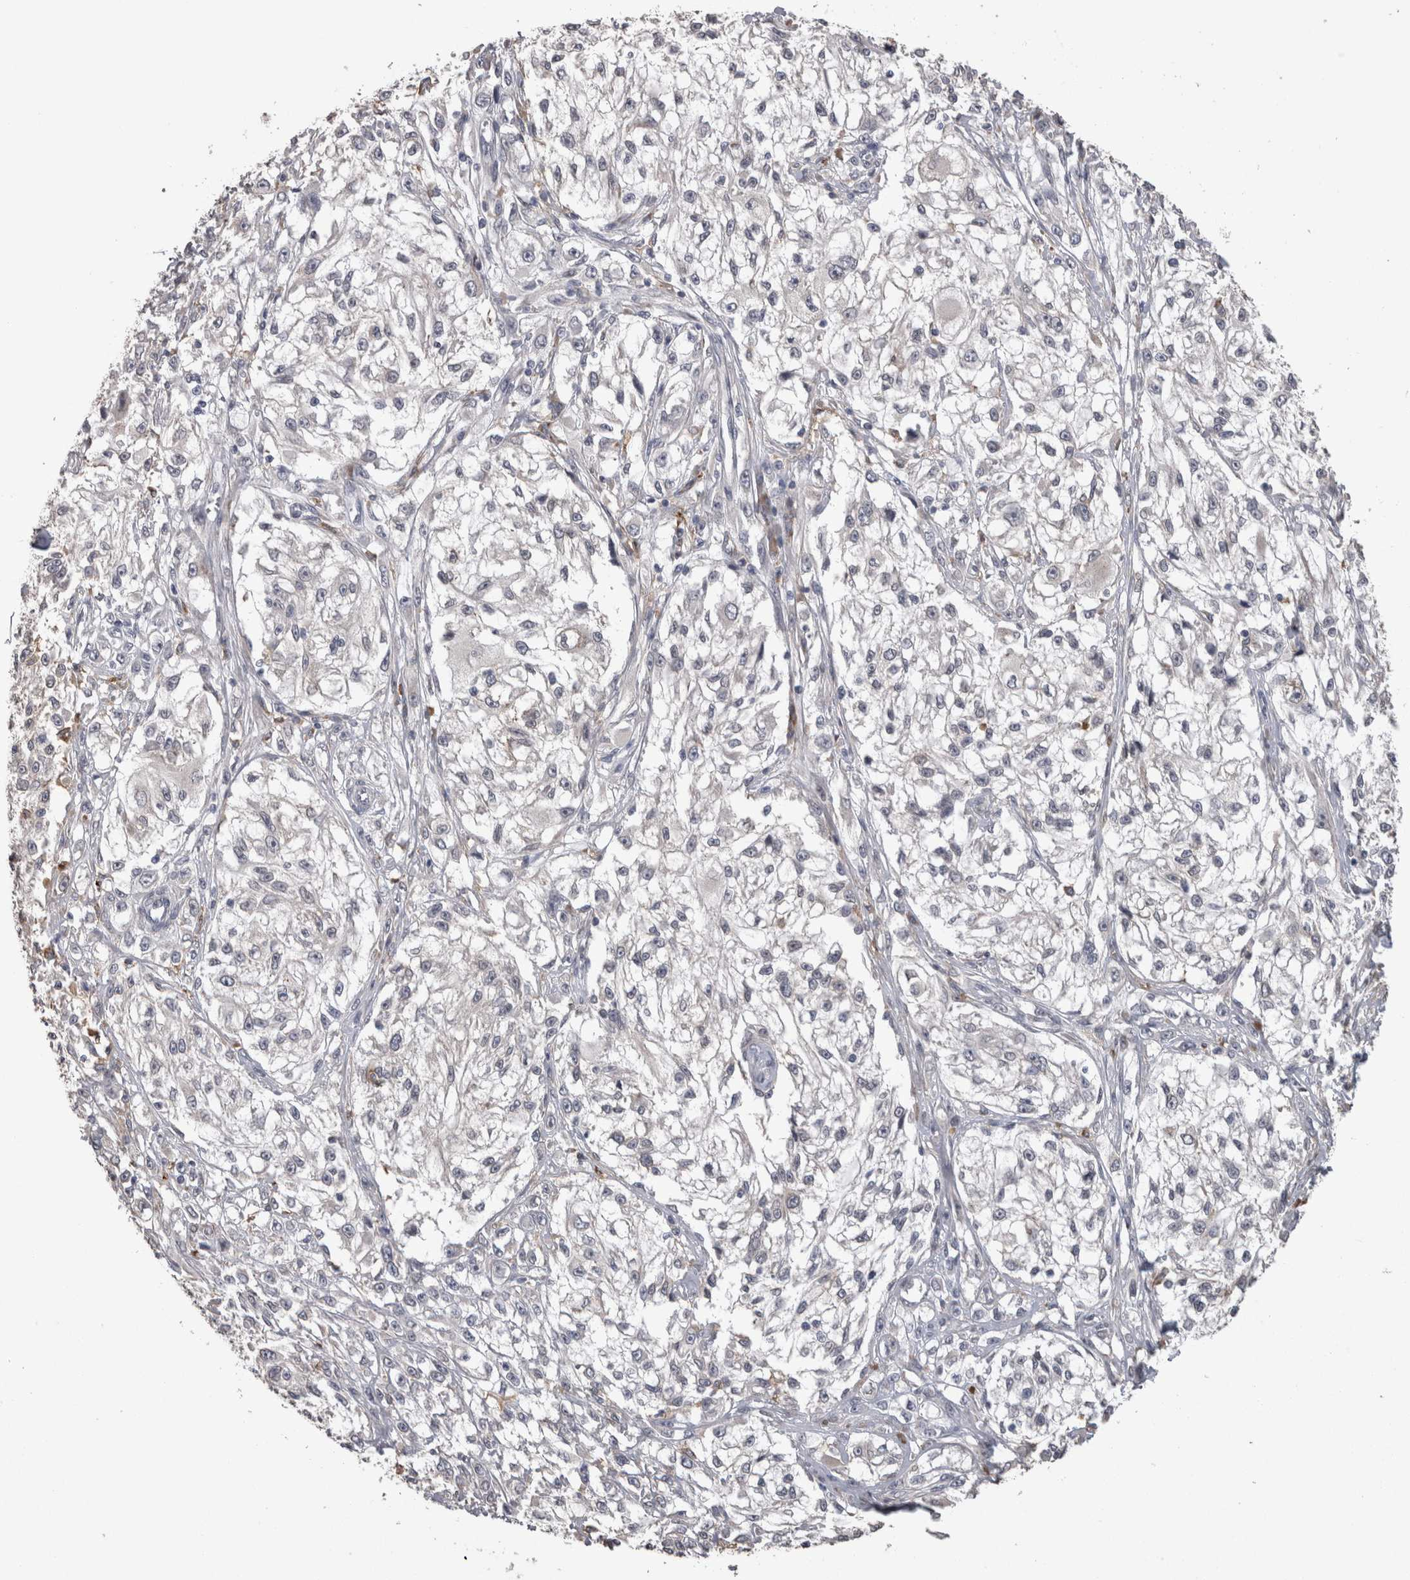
{"staining": {"intensity": "negative", "quantity": "none", "location": "none"}, "tissue": "melanoma", "cell_type": "Tumor cells", "image_type": "cancer", "snomed": [{"axis": "morphology", "description": "Malignant melanoma, NOS"}, {"axis": "topography", "description": "Skin of head"}], "caption": "Tumor cells are negative for brown protein staining in melanoma.", "gene": "STC1", "patient": {"sex": "male", "age": 83}}